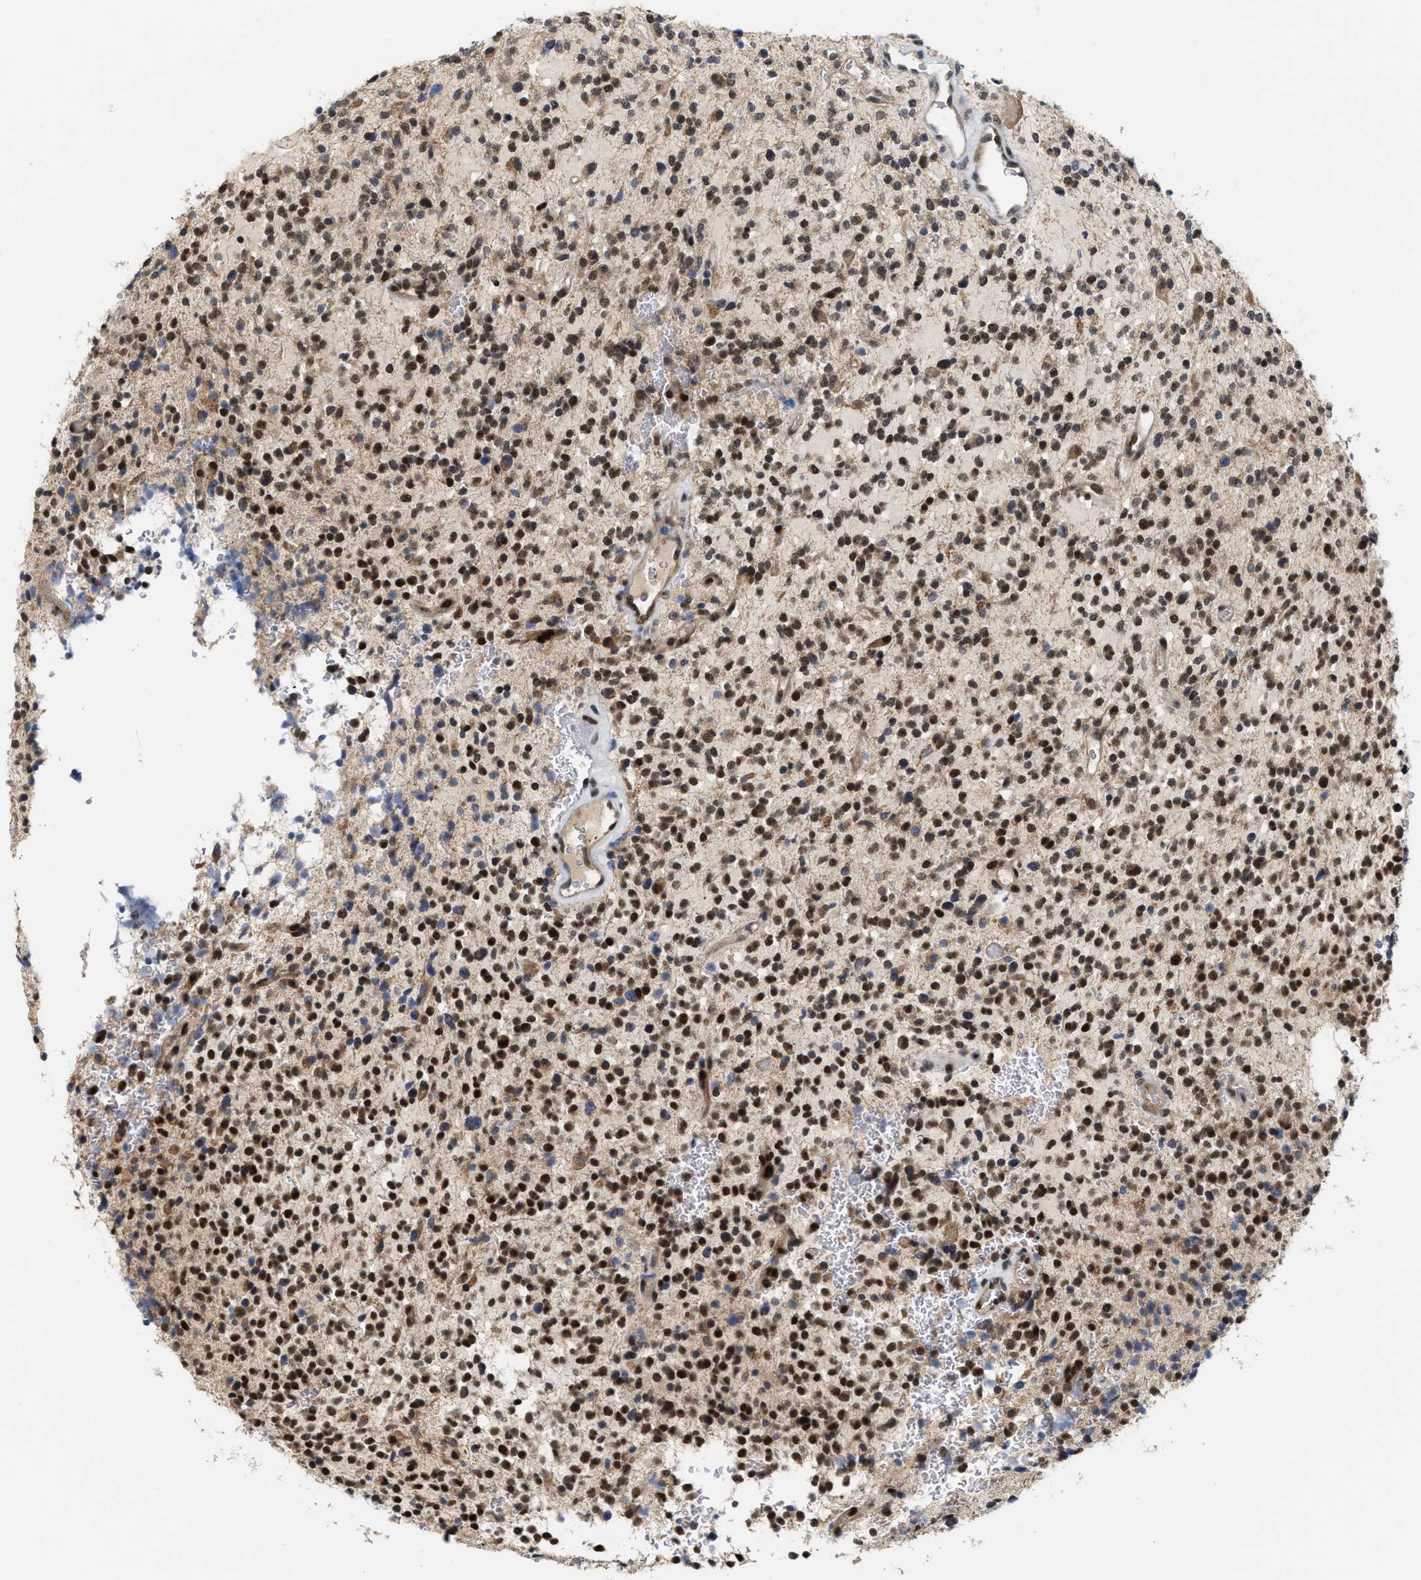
{"staining": {"intensity": "moderate", "quantity": ">75%", "location": "cytoplasmic/membranous,nuclear"}, "tissue": "glioma", "cell_type": "Tumor cells", "image_type": "cancer", "snomed": [{"axis": "morphology", "description": "Glioma, malignant, High grade"}, {"axis": "topography", "description": "Brain"}], "caption": "A brown stain highlights moderate cytoplasmic/membranous and nuclear staining of a protein in human glioma tumor cells.", "gene": "TCF4", "patient": {"sex": "male", "age": 48}}